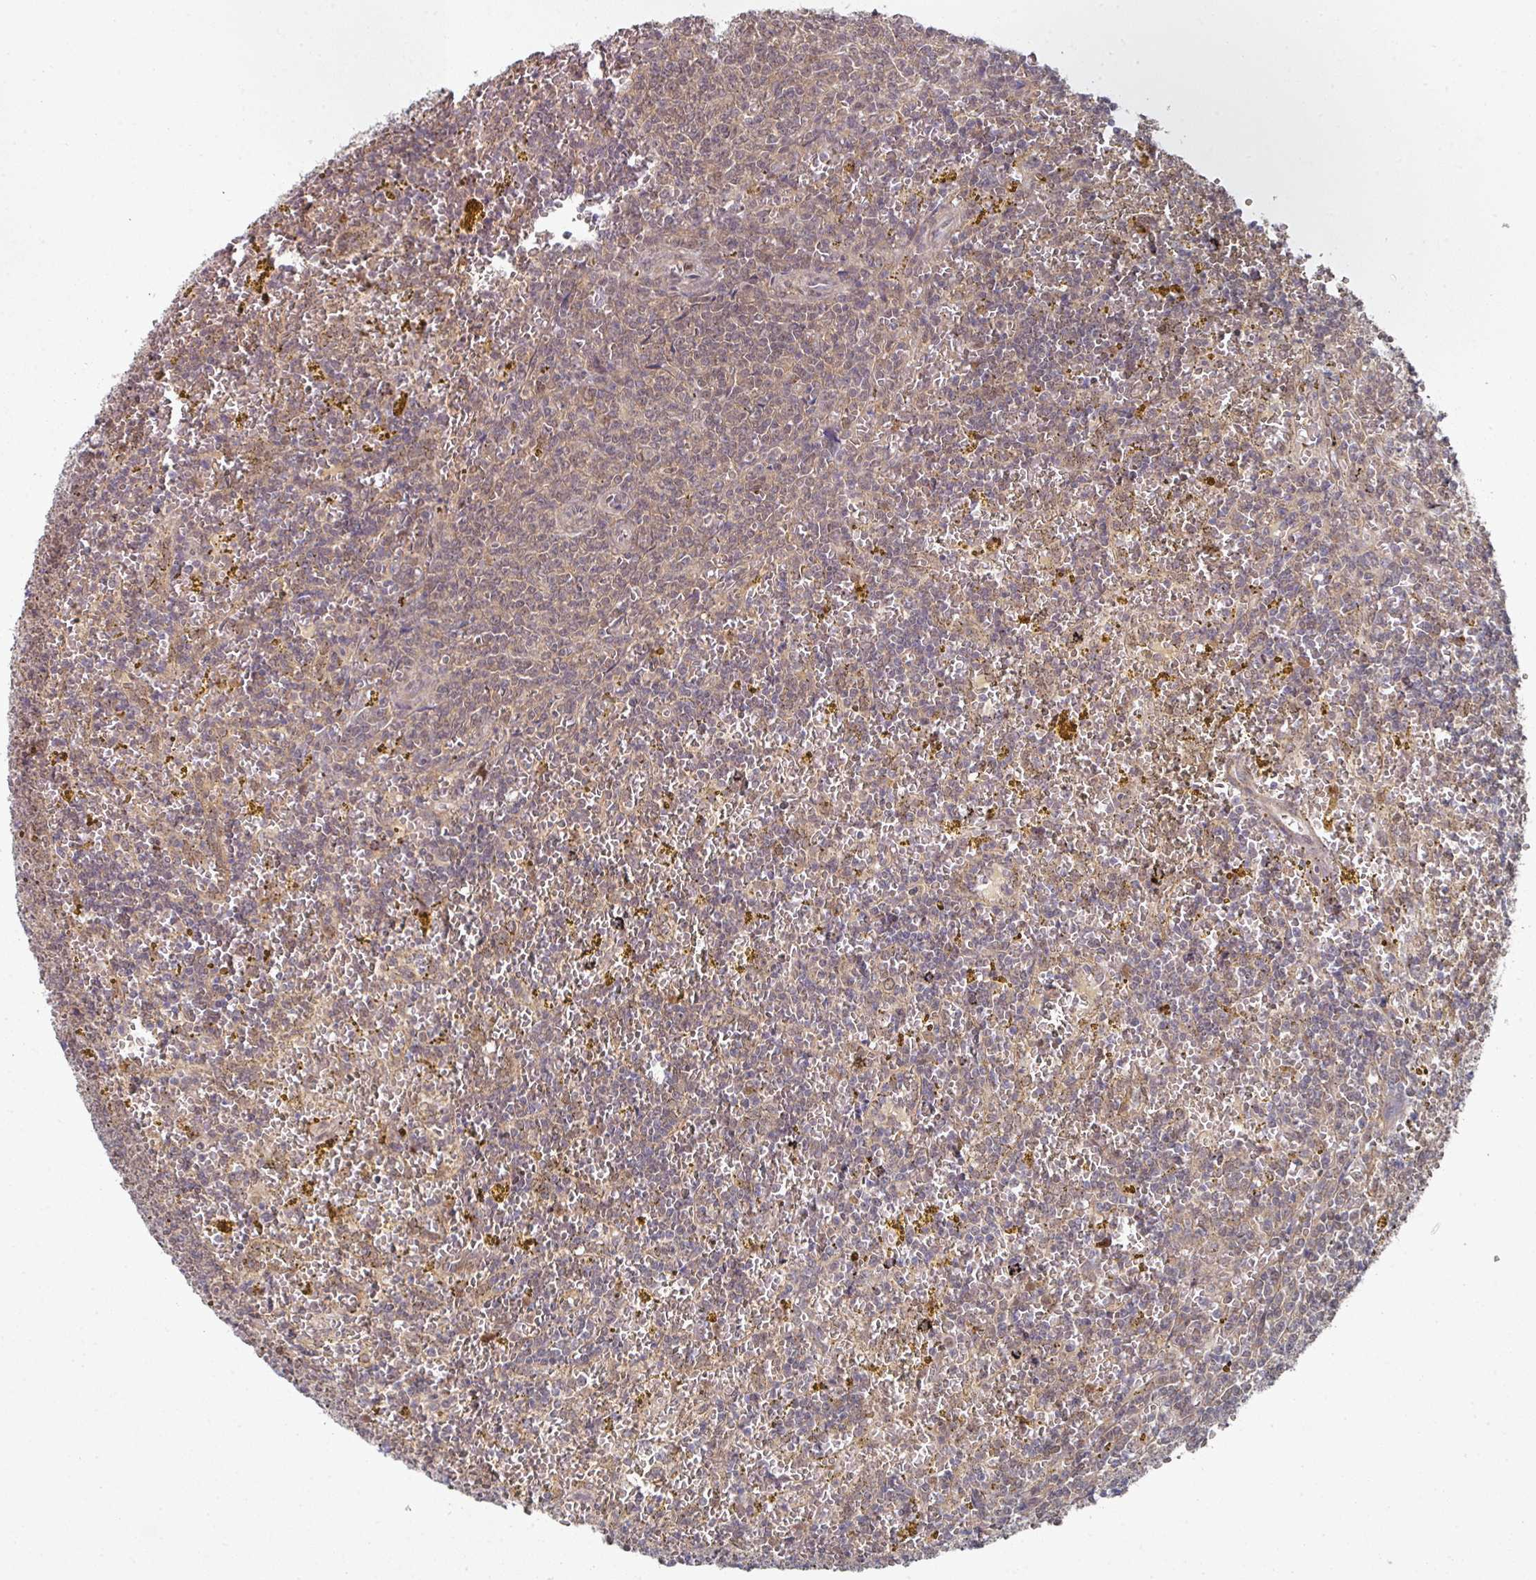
{"staining": {"intensity": "negative", "quantity": "none", "location": "none"}, "tissue": "lymphoma", "cell_type": "Tumor cells", "image_type": "cancer", "snomed": [{"axis": "morphology", "description": "Malignant lymphoma, non-Hodgkin's type, Low grade"}, {"axis": "topography", "description": "Spleen"}, {"axis": "topography", "description": "Lymph node"}], "caption": "Immunohistochemical staining of human malignant lymphoma, non-Hodgkin's type (low-grade) shows no significant positivity in tumor cells. The staining is performed using DAB (3,3'-diaminobenzidine) brown chromogen with nuclei counter-stained in using hematoxylin.", "gene": "PSME3IP1", "patient": {"sex": "female", "age": 66}}